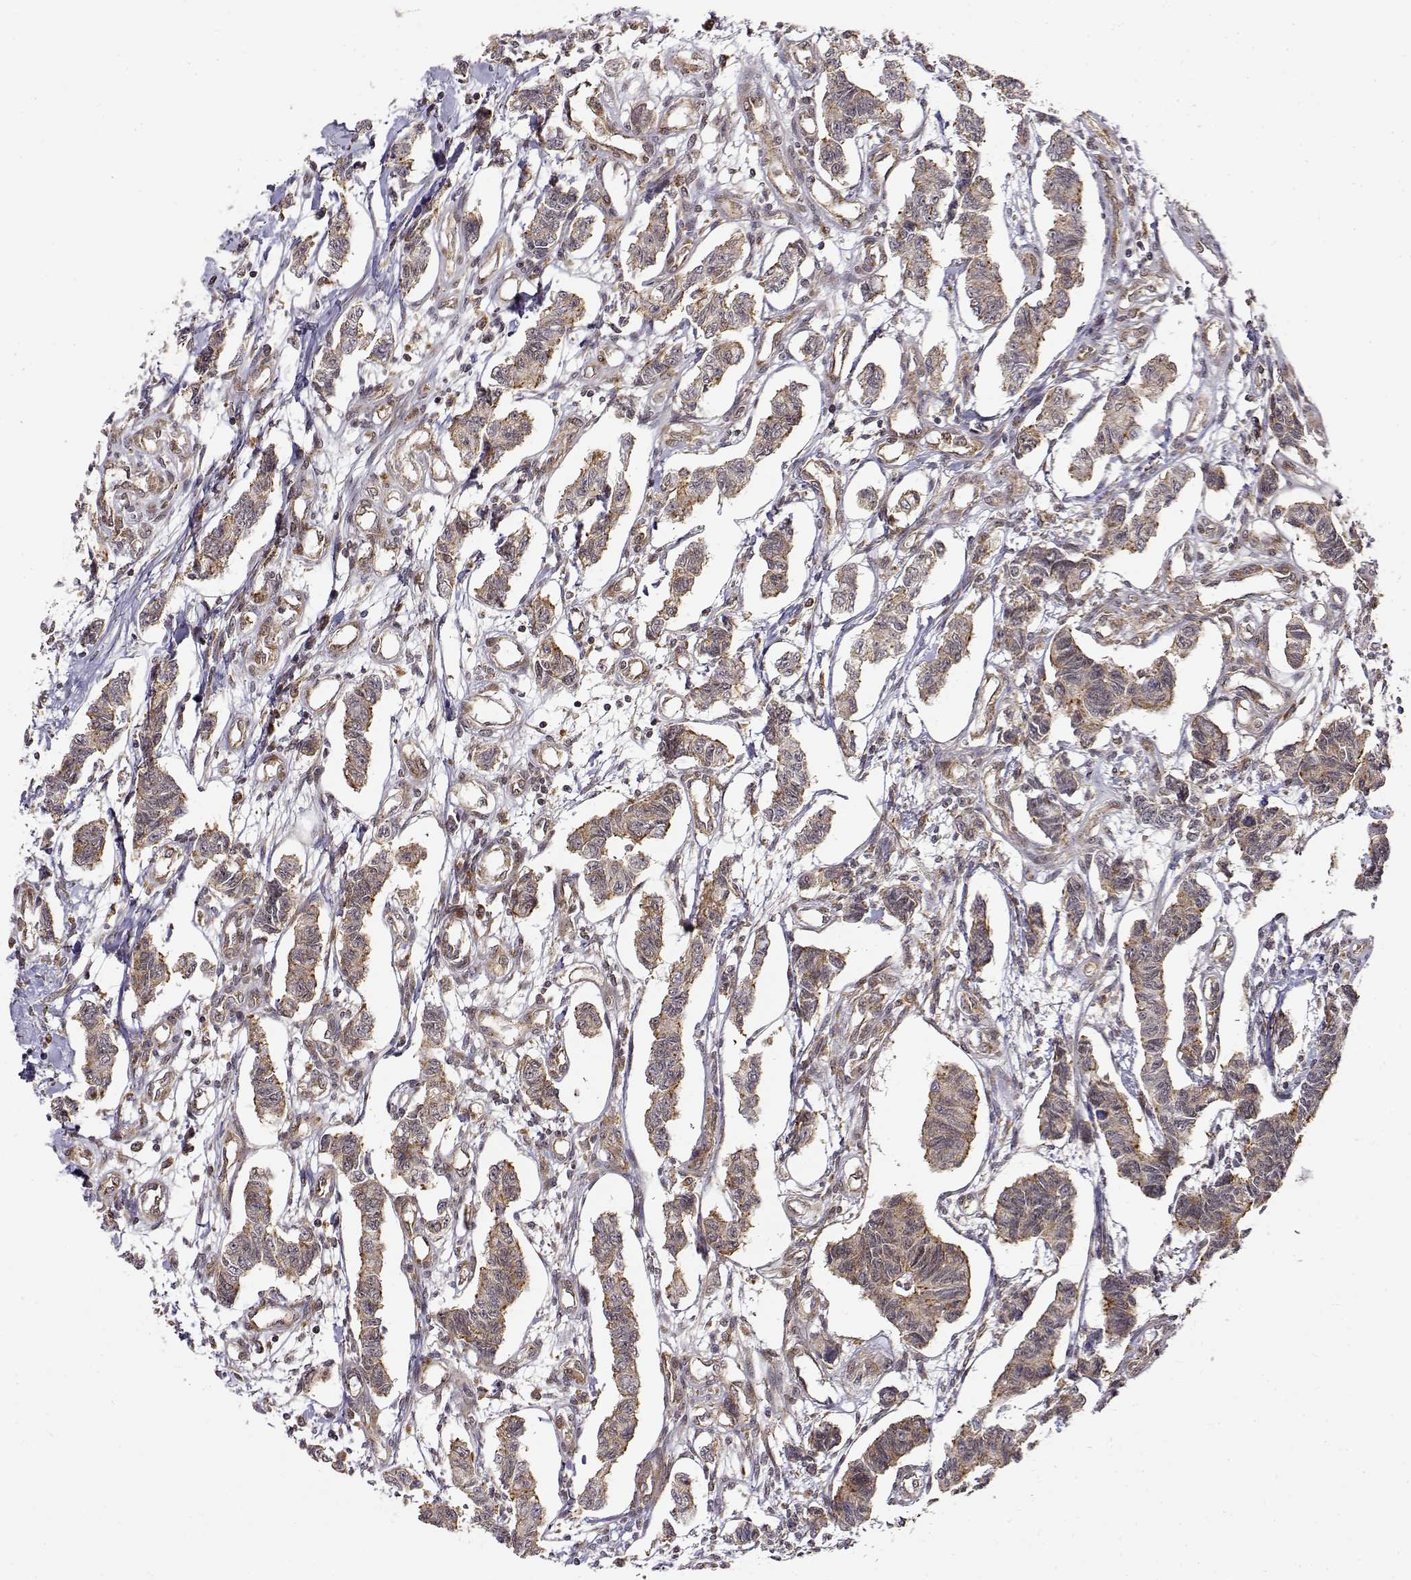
{"staining": {"intensity": "weak", "quantity": ">75%", "location": "cytoplasmic/membranous"}, "tissue": "carcinoid", "cell_type": "Tumor cells", "image_type": "cancer", "snomed": [{"axis": "morphology", "description": "Carcinoid, malignant, NOS"}, {"axis": "topography", "description": "Kidney"}], "caption": "This photomicrograph reveals carcinoid (malignant) stained with immunohistochemistry to label a protein in brown. The cytoplasmic/membranous of tumor cells show weak positivity for the protein. Nuclei are counter-stained blue.", "gene": "RNF13", "patient": {"sex": "female", "age": 41}}